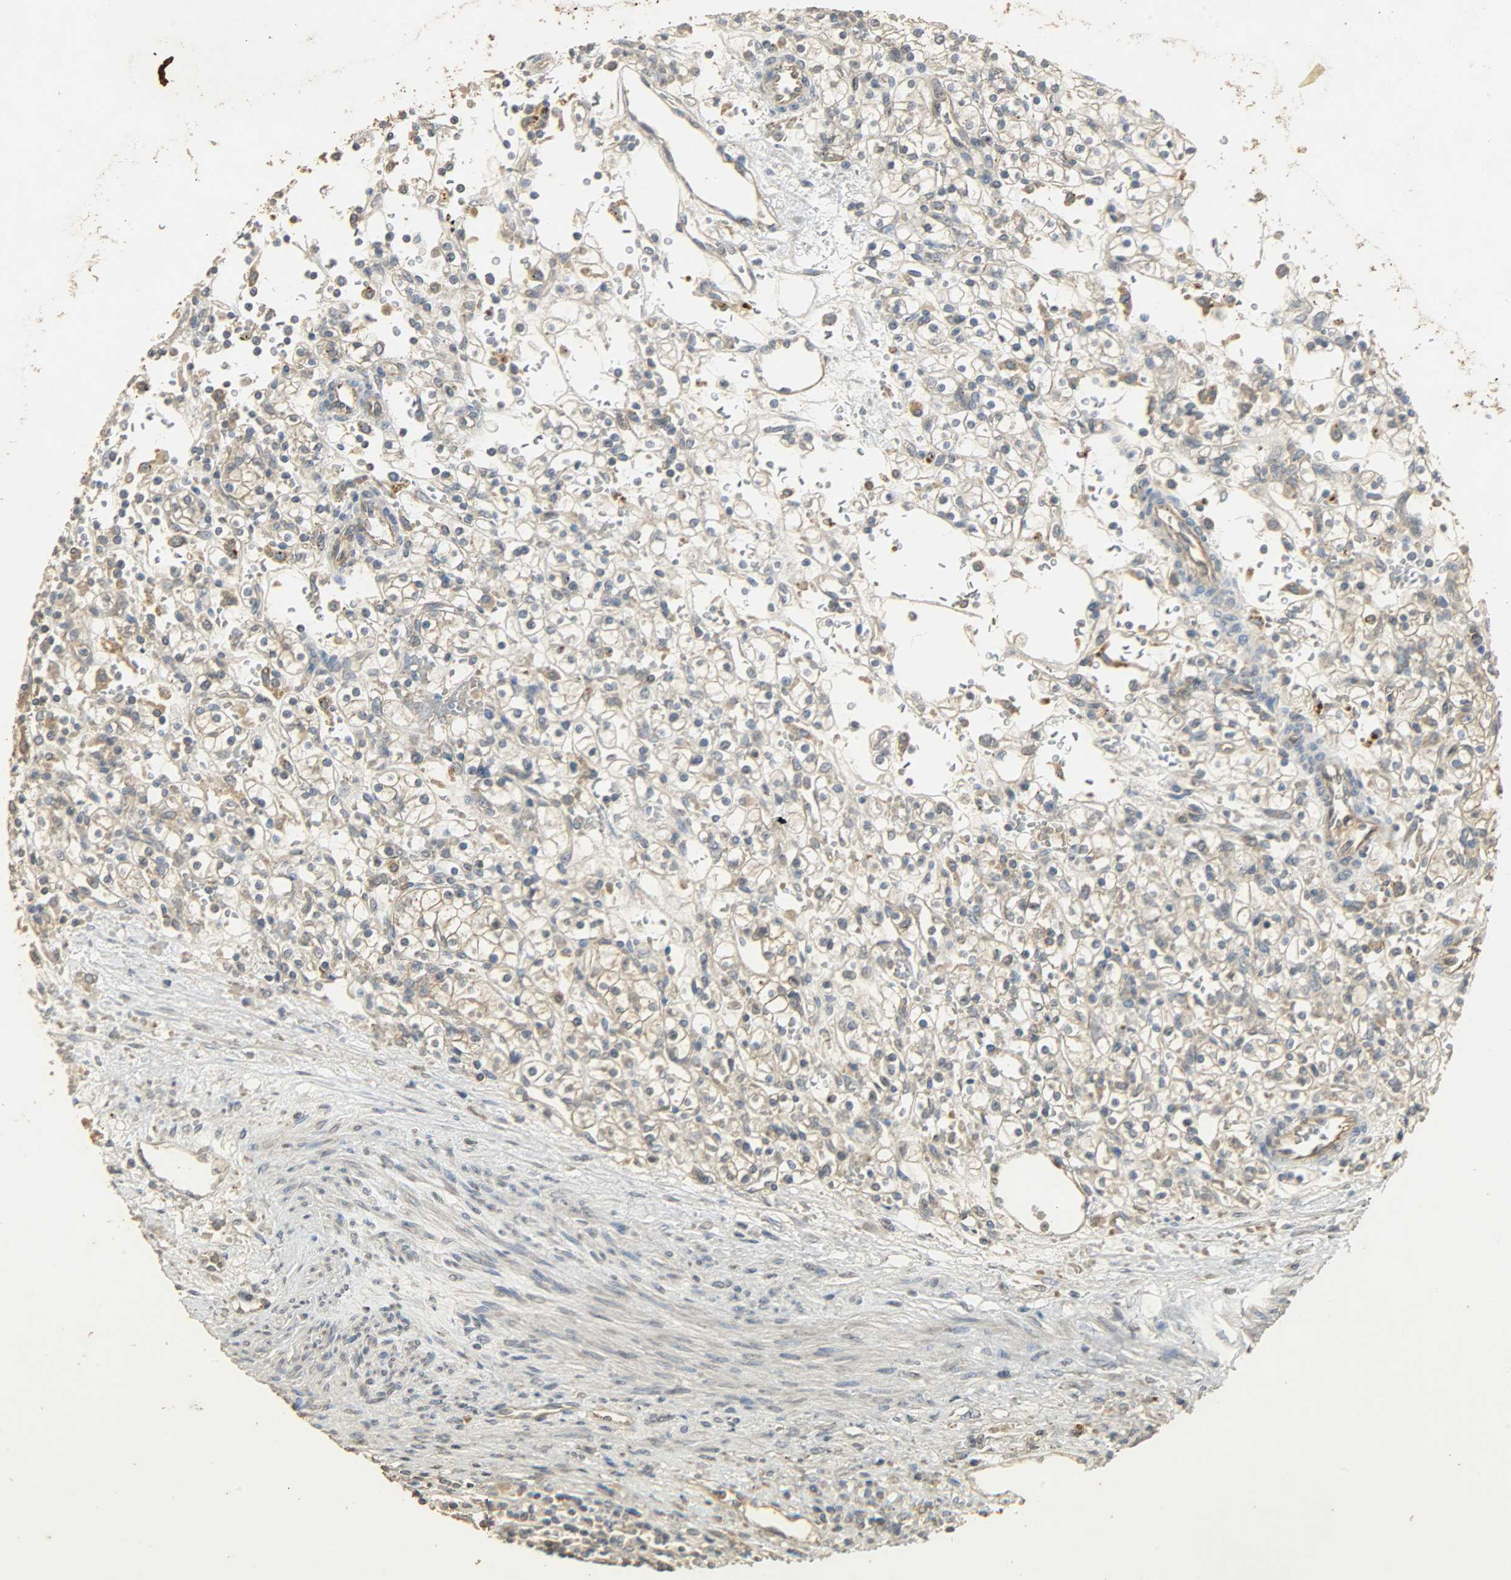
{"staining": {"intensity": "weak", "quantity": ">75%", "location": "cytoplasmic/membranous"}, "tissue": "renal cancer", "cell_type": "Tumor cells", "image_type": "cancer", "snomed": [{"axis": "morphology", "description": "Normal tissue, NOS"}, {"axis": "morphology", "description": "Adenocarcinoma, NOS"}, {"axis": "topography", "description": "Kidney"}], "caption": "Weak cytoplasmic/membranous expression for a protein is seen in approximately >75% of tumor cells of adenocarcinoma (renal) using IHC.", "gene": "ATP2B1", "patient": {"sex": "female", "age": 55}}